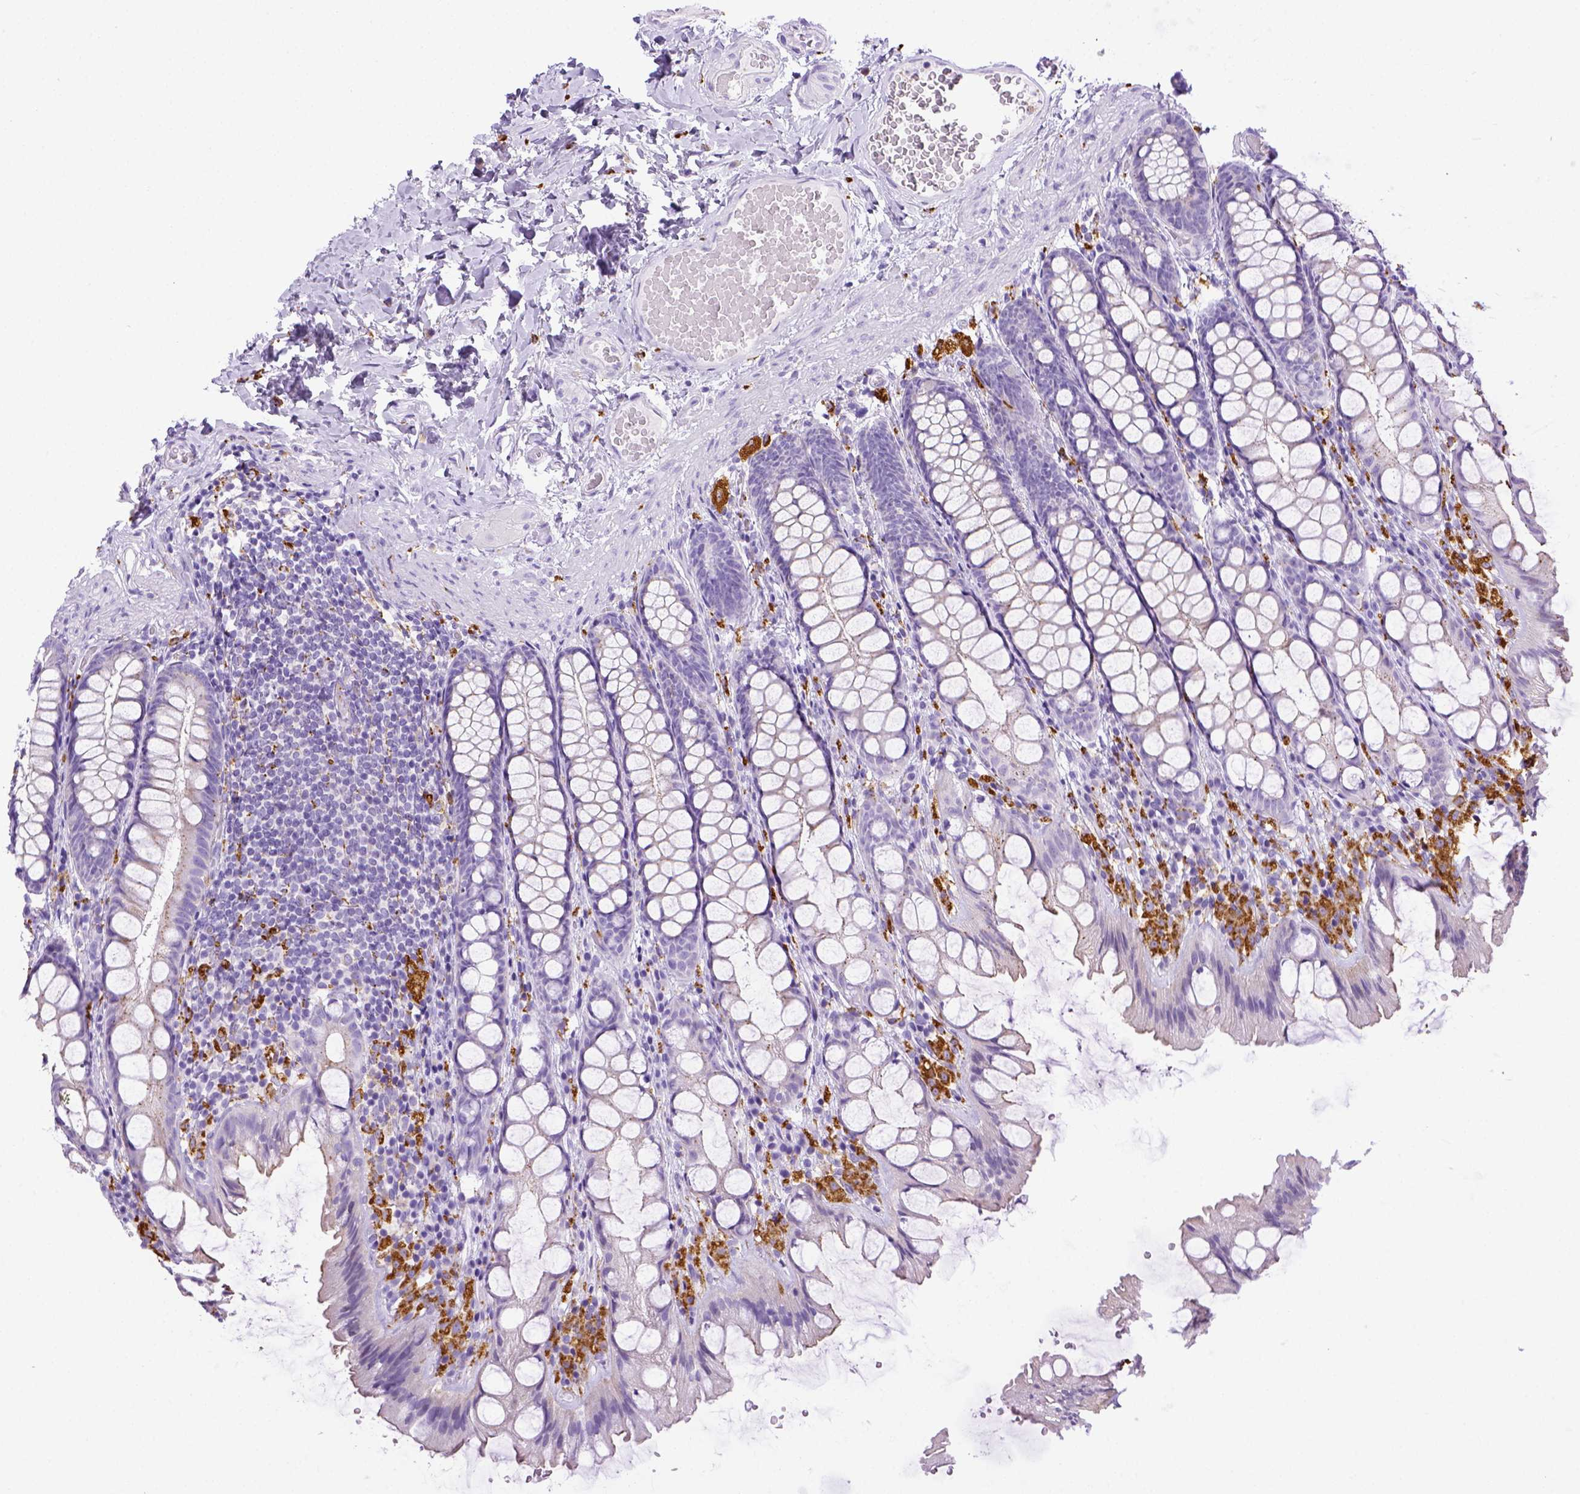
{"staining": {"intensity": "negative", "quantity": "none", "location": "none"}, "tissue": "colon", "cell_type": "Endothelial cells", "image_type": "normal", "snomed": [{"axis": "morphology", "description": "Normal tissue, NOS"}, {"axis": "topography", "description": "Colon"}], "caption": "This is an immunohistochemistry (IHC) photomicrograph of normal human colon. There is no staining in endothelial cells.", "gene": "CD68", "patient": {"sex": "male", "age": 47}}